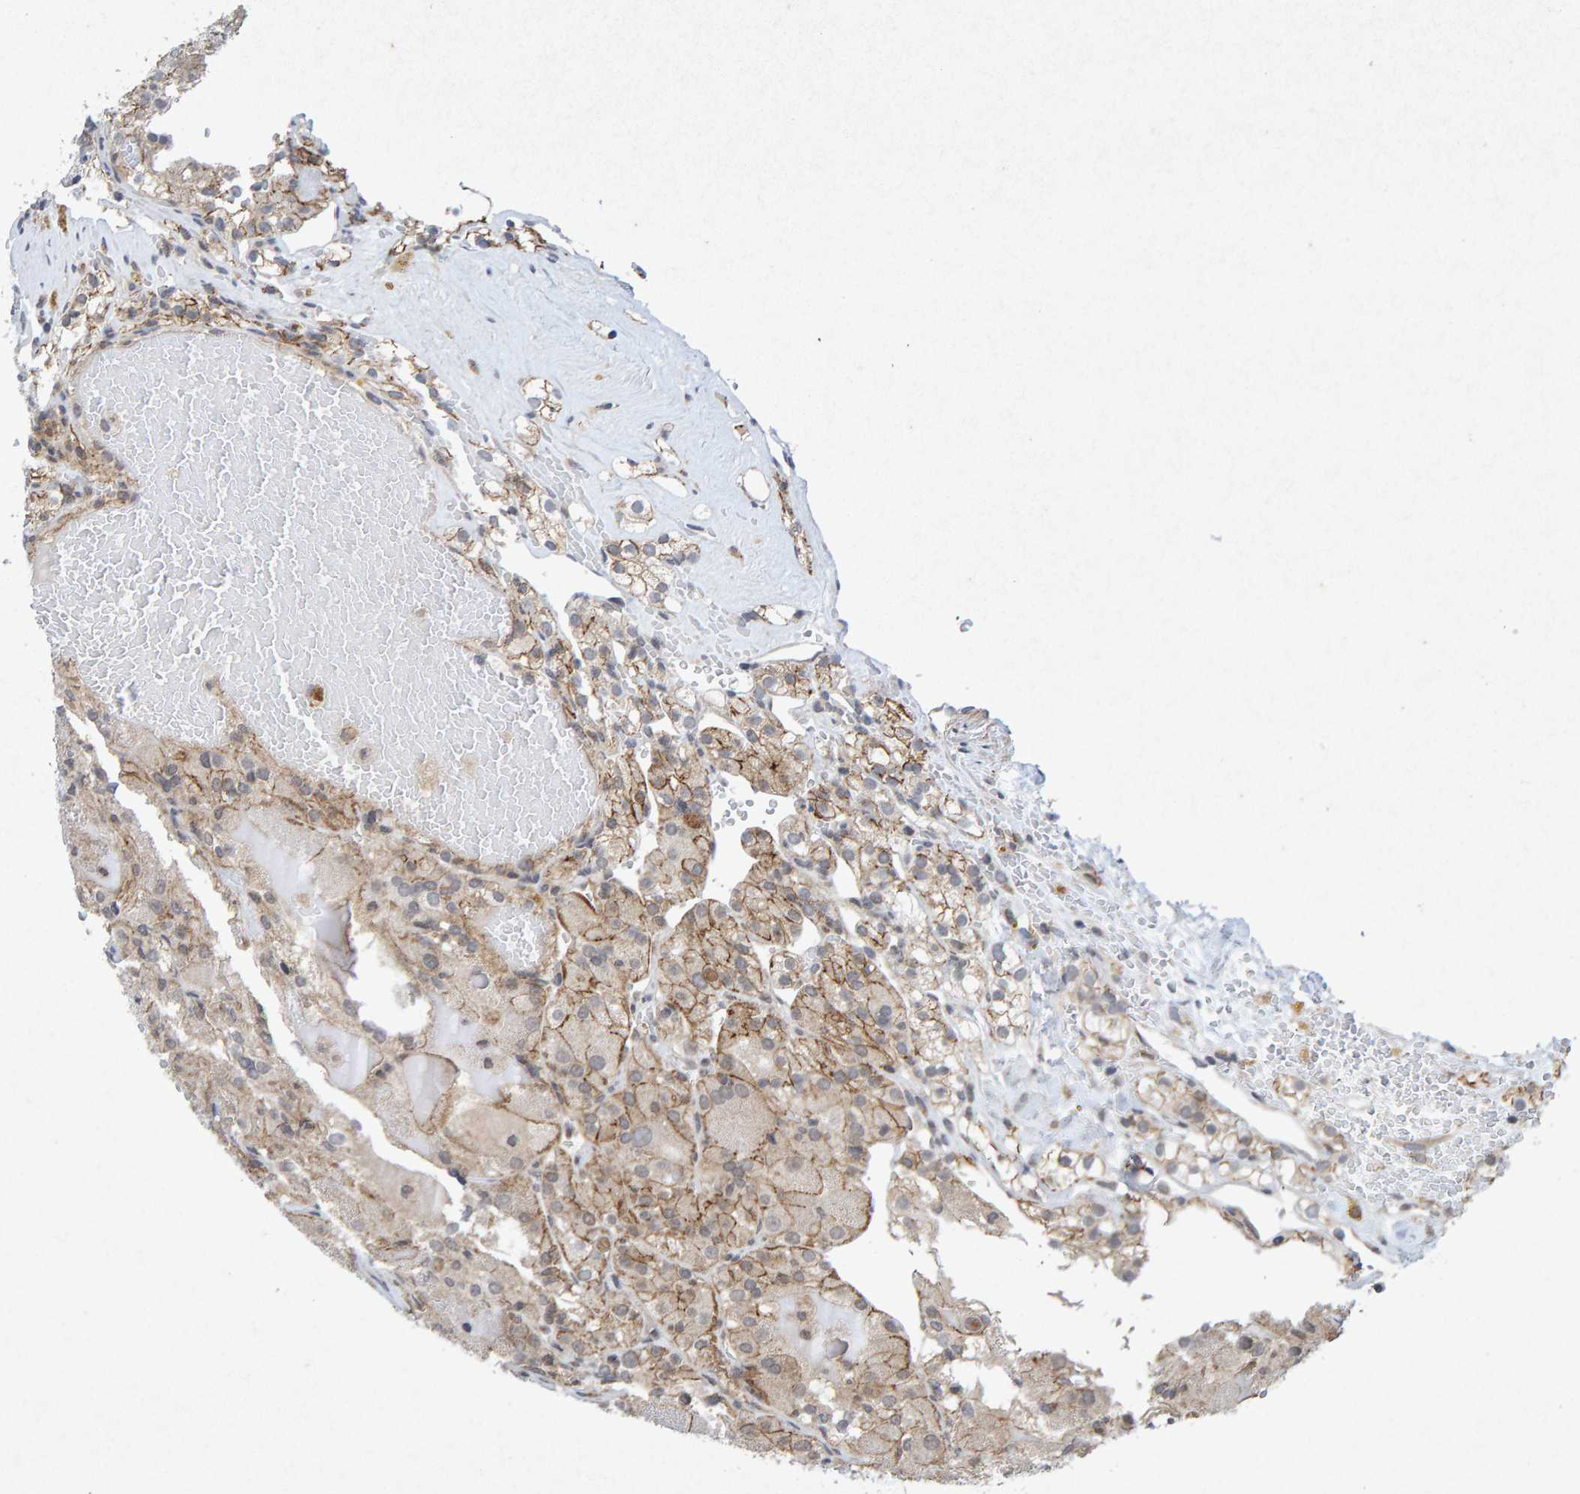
{"staining": {"intensity": "moderate", "quantity": ">75%", "location": "cytoplasmic/membranous"}, "tissue": "renal cancer", "cell_type": "Tumor cells", "image_type": "cancer", "snomed": [{"axis": "morphology", "description": "Normal tissue, NOS"}, {"axis": "morphology", "description": "Adenocarcinoma, NOS"}, {"axis": "topography", "description": "Kidney"}], "caption": "Human renal adenocarcinoma stained for a protein (brown) exhibits moderate cytoplasmic/membranous positive positivity in approximately >75% of tumor cells.", "gene": "CDH2", "patient": {"sex": "male", "age": 61}}